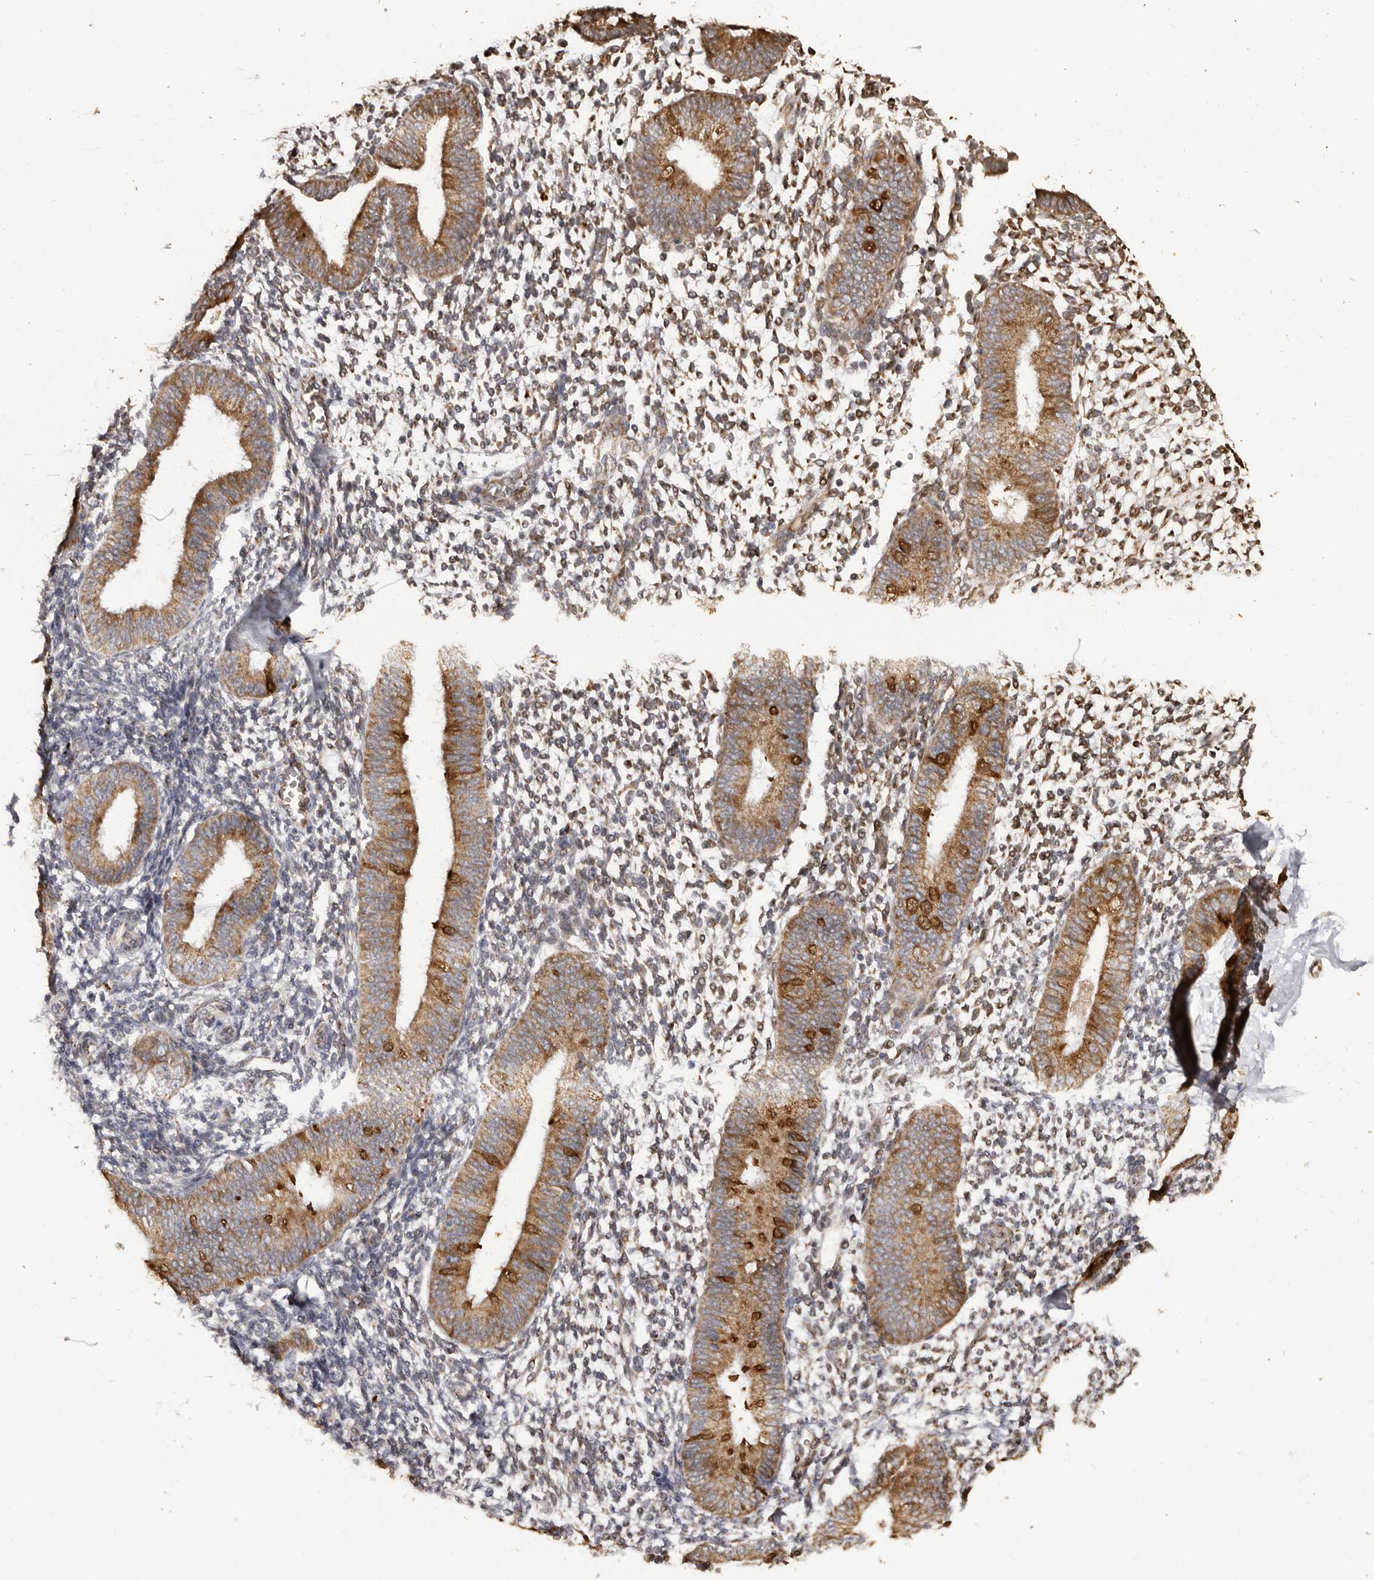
{"staining": {"intensity": "moderate", "quantity": "25%-75%", "location": "cytoplasmic/membranous"}, "tissue": "endometrium", "cell_type": "Cells in endometrial stroma", "image_type": "normal", "snomed": [{"axis": "morphology", "description": "Normal tissue, NOS"}, {"axis": "topography", "description": "Uterus"}, {"axis": "topography", "description": "Endometrium"}], "caption": "Protein expression analysis of unremarkable endometrium shows moderate cytoplasmic/membranous expression in about 25%-75% of cells in endometrial stroma. Immunohistochemistry stains the protein of interest in brown and the nuclei are stained blue.", "gene": "ENTREP1", "patient": {"sex": "female", "age": 48}}